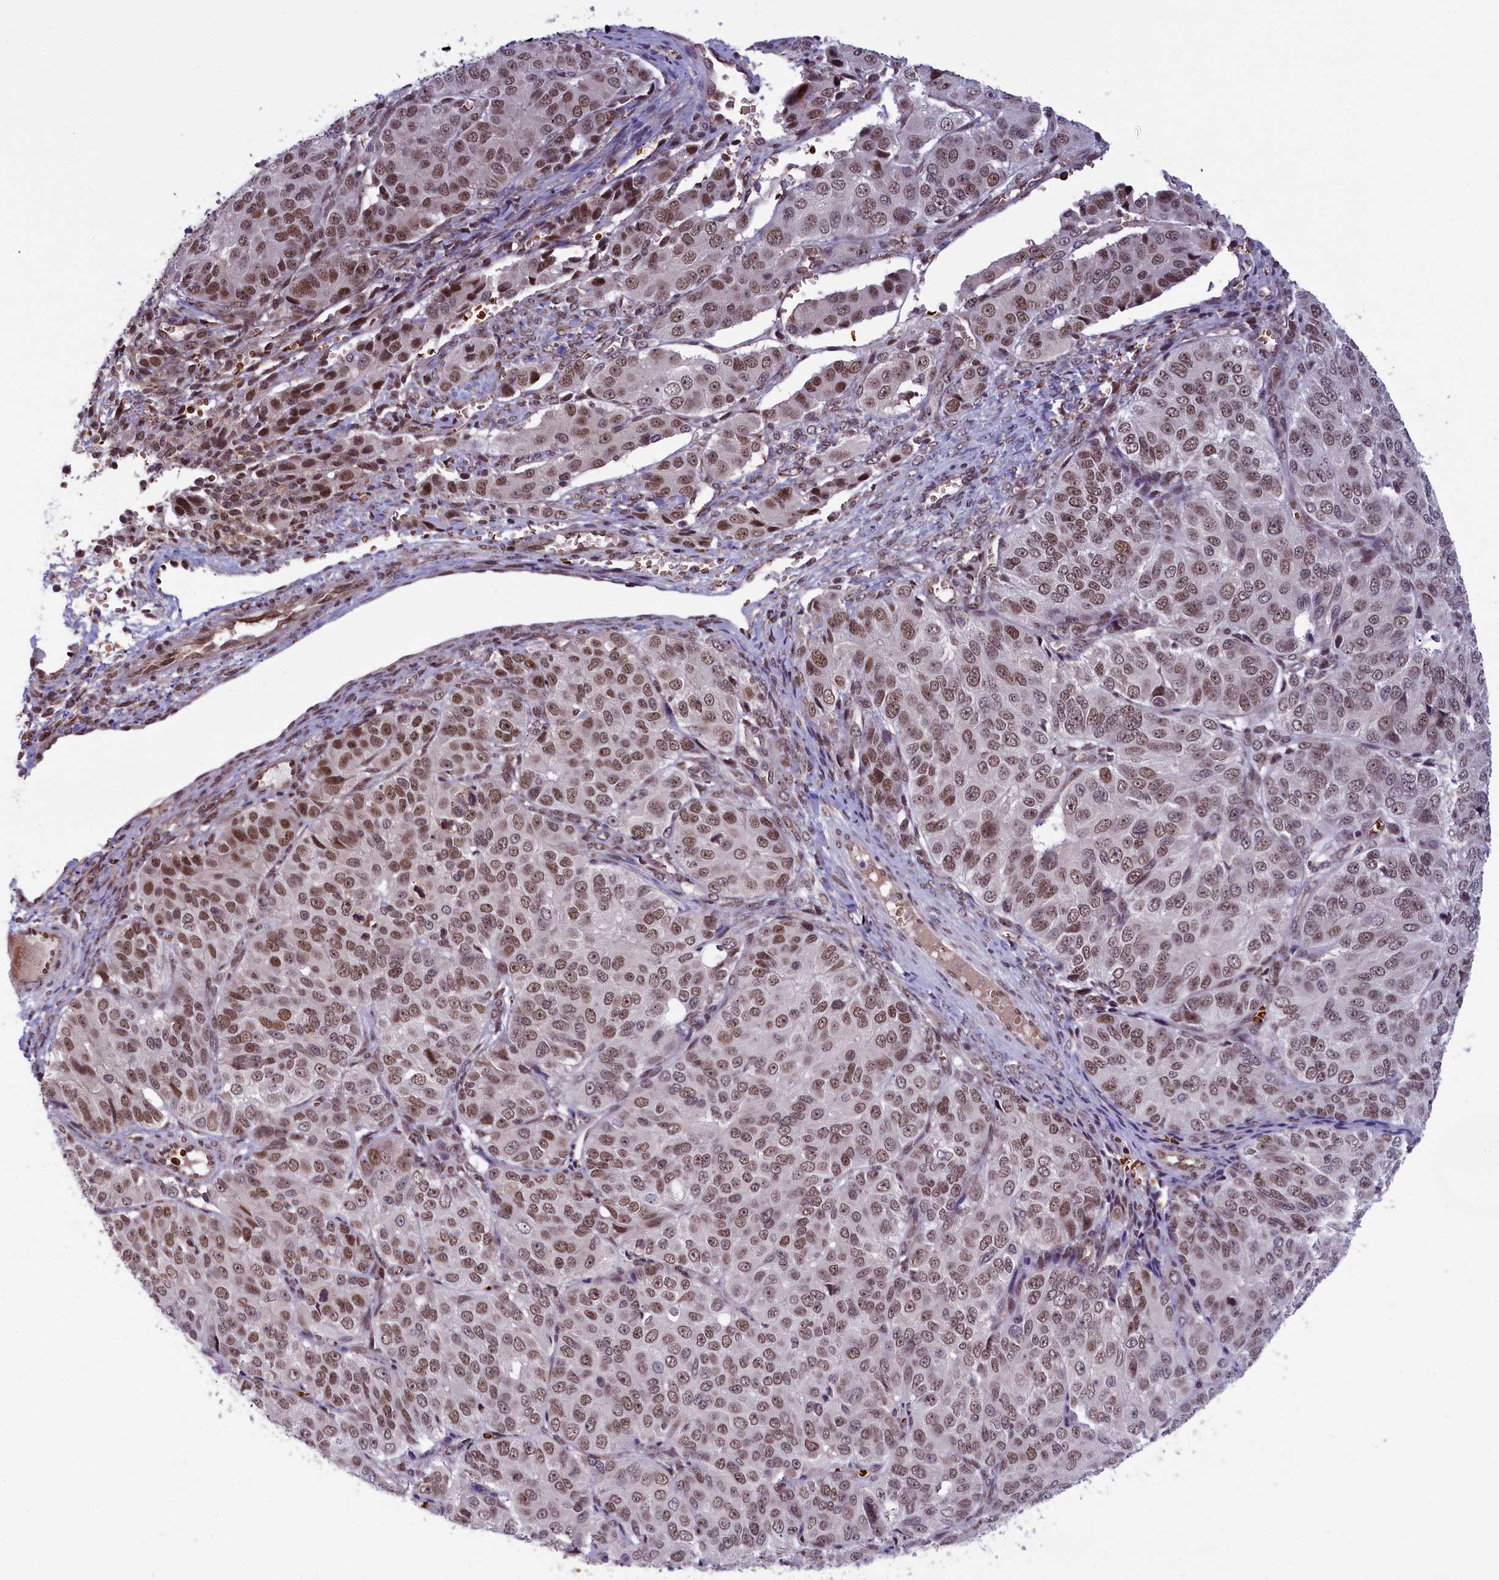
{"staining": {"intensity": "moderate", "quantity": ">75%", "location": "nuclear"}, "tissue": "ovarian cancer", "cell_type": "Tumor cells", "image_type": "cancer", "snomed": [{"axis": "morphology", "description": "Carcinoma, endometroid"}, {"axis": "topography", "description": "Ovary"}], "caption": "Human ovarian cancer (endometroid carcinoma) stained for a protein (brown) displays moderate nuclear positive expression in approximately >75% of tumor cells.", "gene": "MPHOSPH8", "patient": {"sex": "female", "age": 51}}